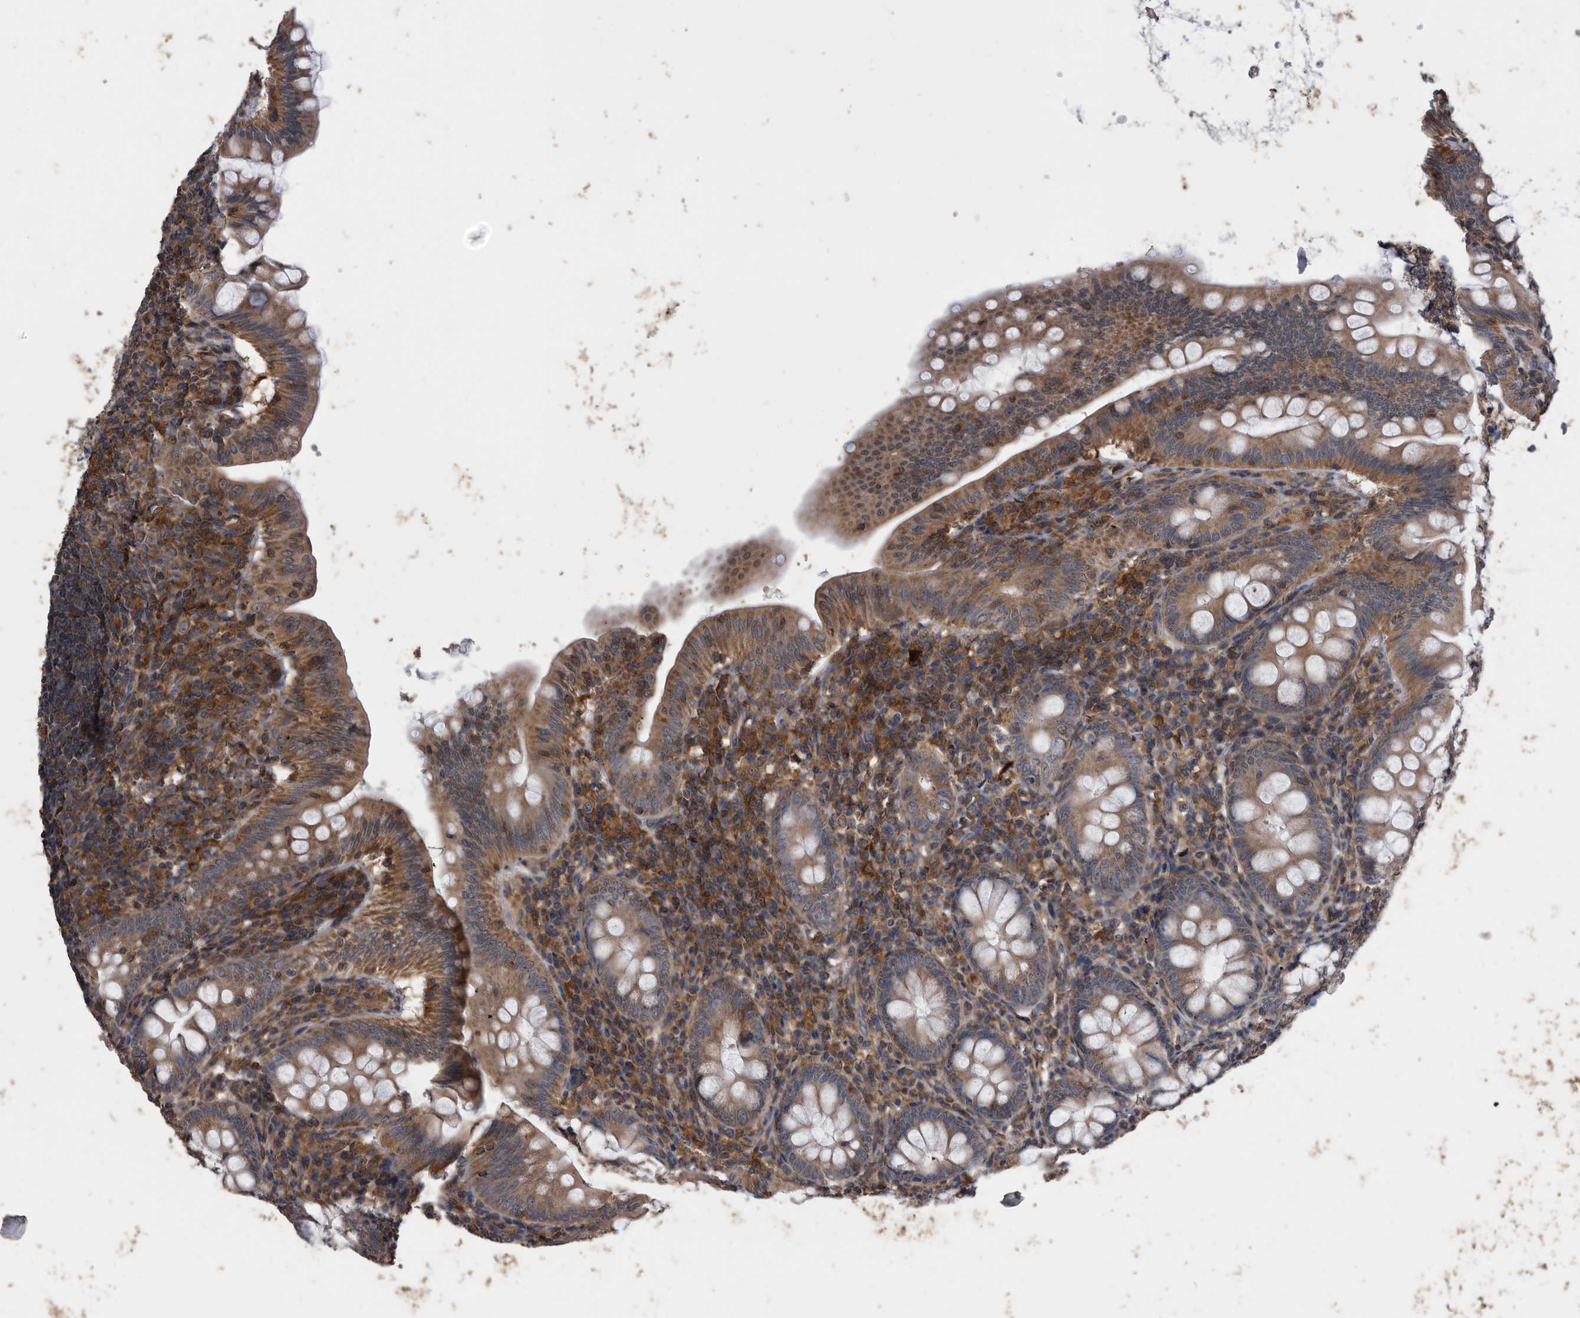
{"staining": {"intensity": "moderate", "quantity": ">75%", "location": "cytoplasmic/membranous"}, "tissue": "appendix", "cell_type": "Glandular cells", "image_type": "normal", "snomed": [{"axis": "morphology", "description": "Normal tissue, NOS"}, {"axis": "topography", "description": "Appendix"}], "caption": "Unremarkable appendix was stained to show a protein in brown. There is medium levels of moderate cytoplasmic/membranous positivity in about >75% of glandular cells. The staining was performed using DAB (3,3'-diaminobenzidine) to visualize the protein expression in brown, while the nuclei were stained in blue with hematoxylin (Magnification: 20x).", "gene": "NRBP1", "patient": {"sex": "male", "age": 14}}